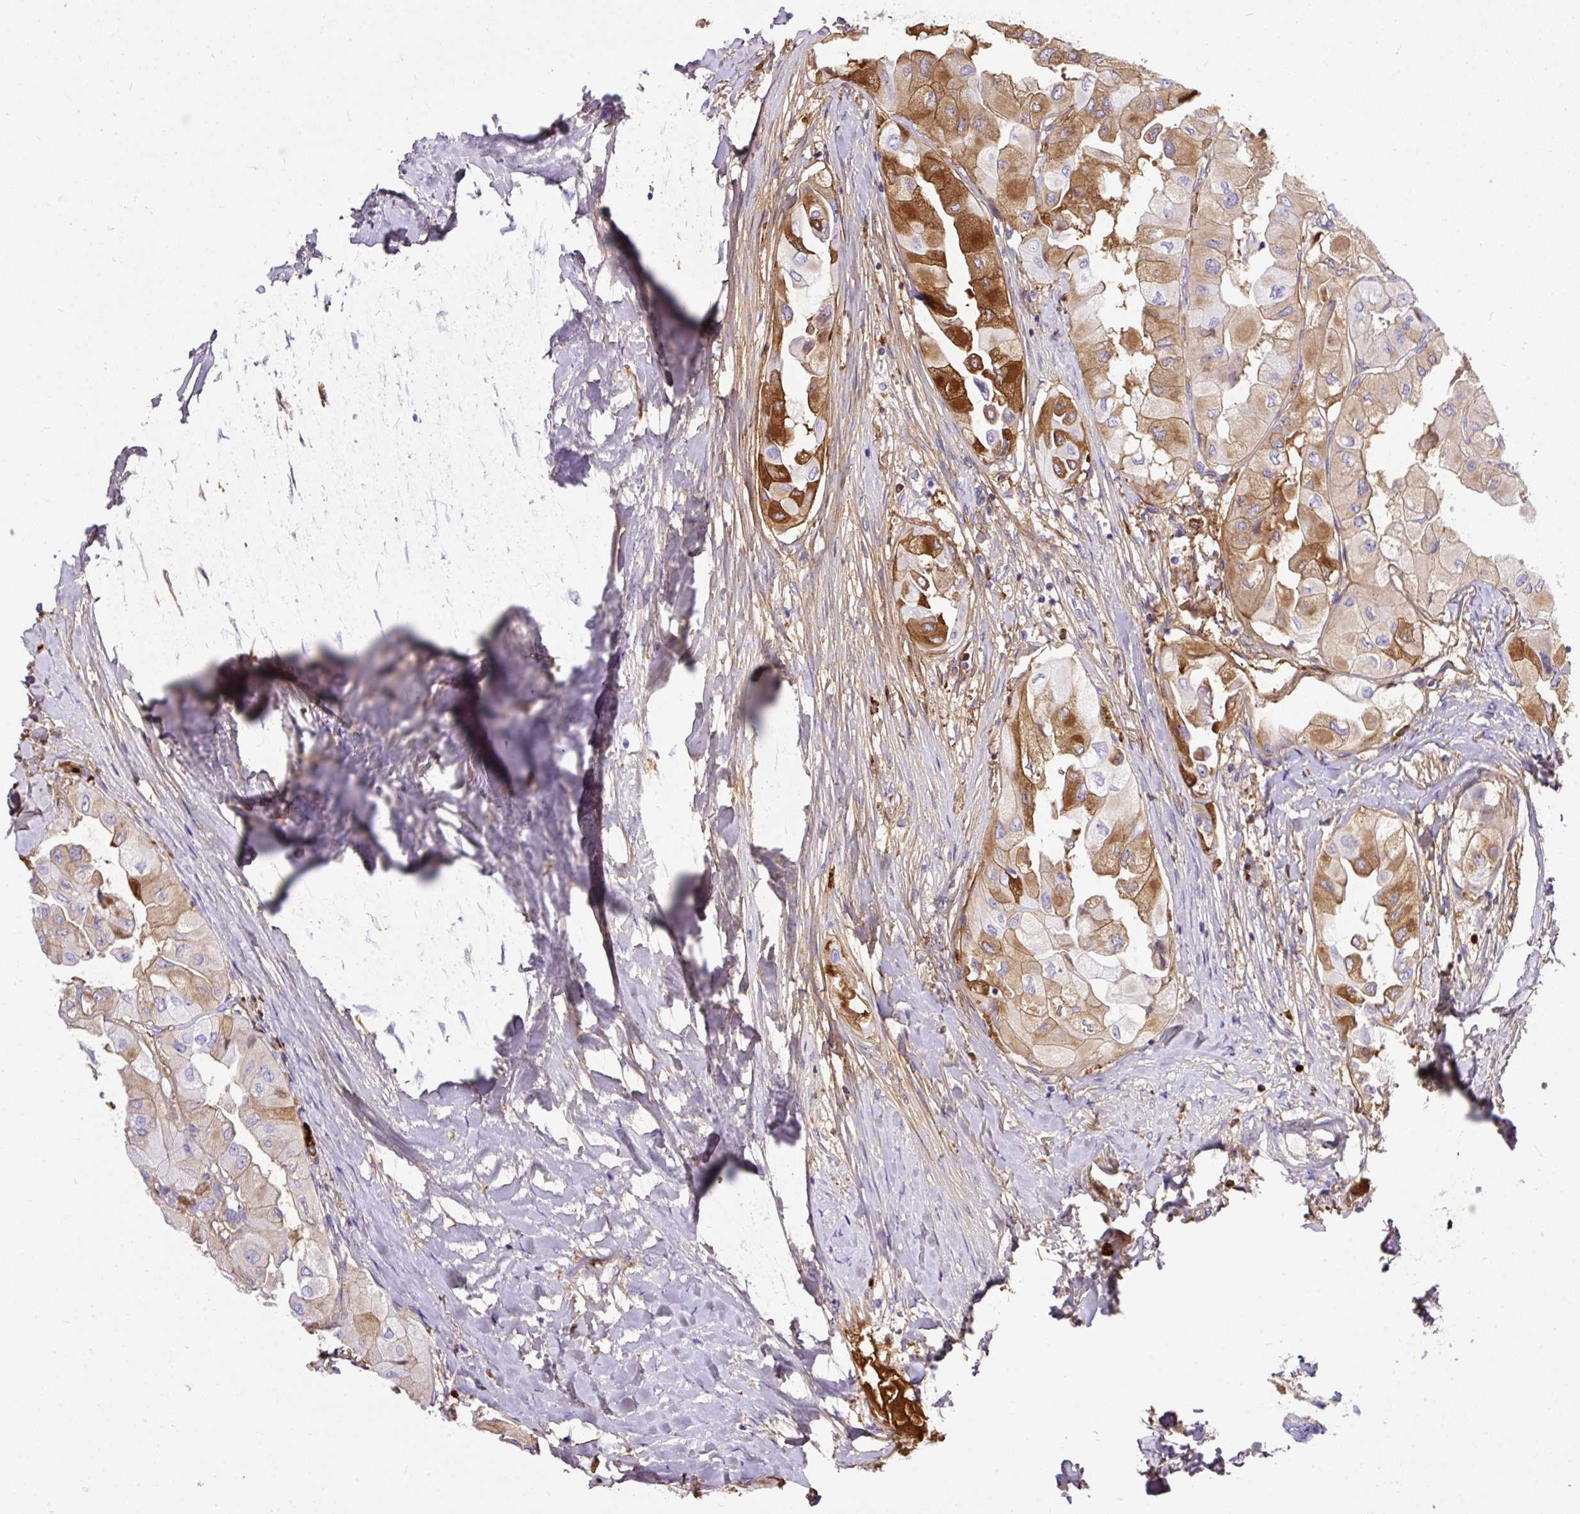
{"staining": {"intensity": "moderate", "quantity": ">75%", "location": "cytoplasmic/membranous,nuclear"}, "tissue": "thyroid cancer", "cell_type": "Tumor cells", "image_type": "cancer", "snomed": [{"axis": "morphology", "description": "Normal tissue, NOS"}, {"axis": "morphology", "description": "Papillary adenocarcinoma, NOS"}, {"axis": "topography", "description": "Thyroid gland"}], "caption": "Immunohistochemical staining of papillary adenocarcinoma (thyroid) reveals medium levels of moderate cytoplasmic/membranous and nuclear protein expression in approximately >75% of tumor cells. (DAB (3,3'-diaminobenzidine) = brown stain, brightfield microscopy at high magnification).", "gene": "CLEC3B", "patient": {"sex": "female", "age": 59}}